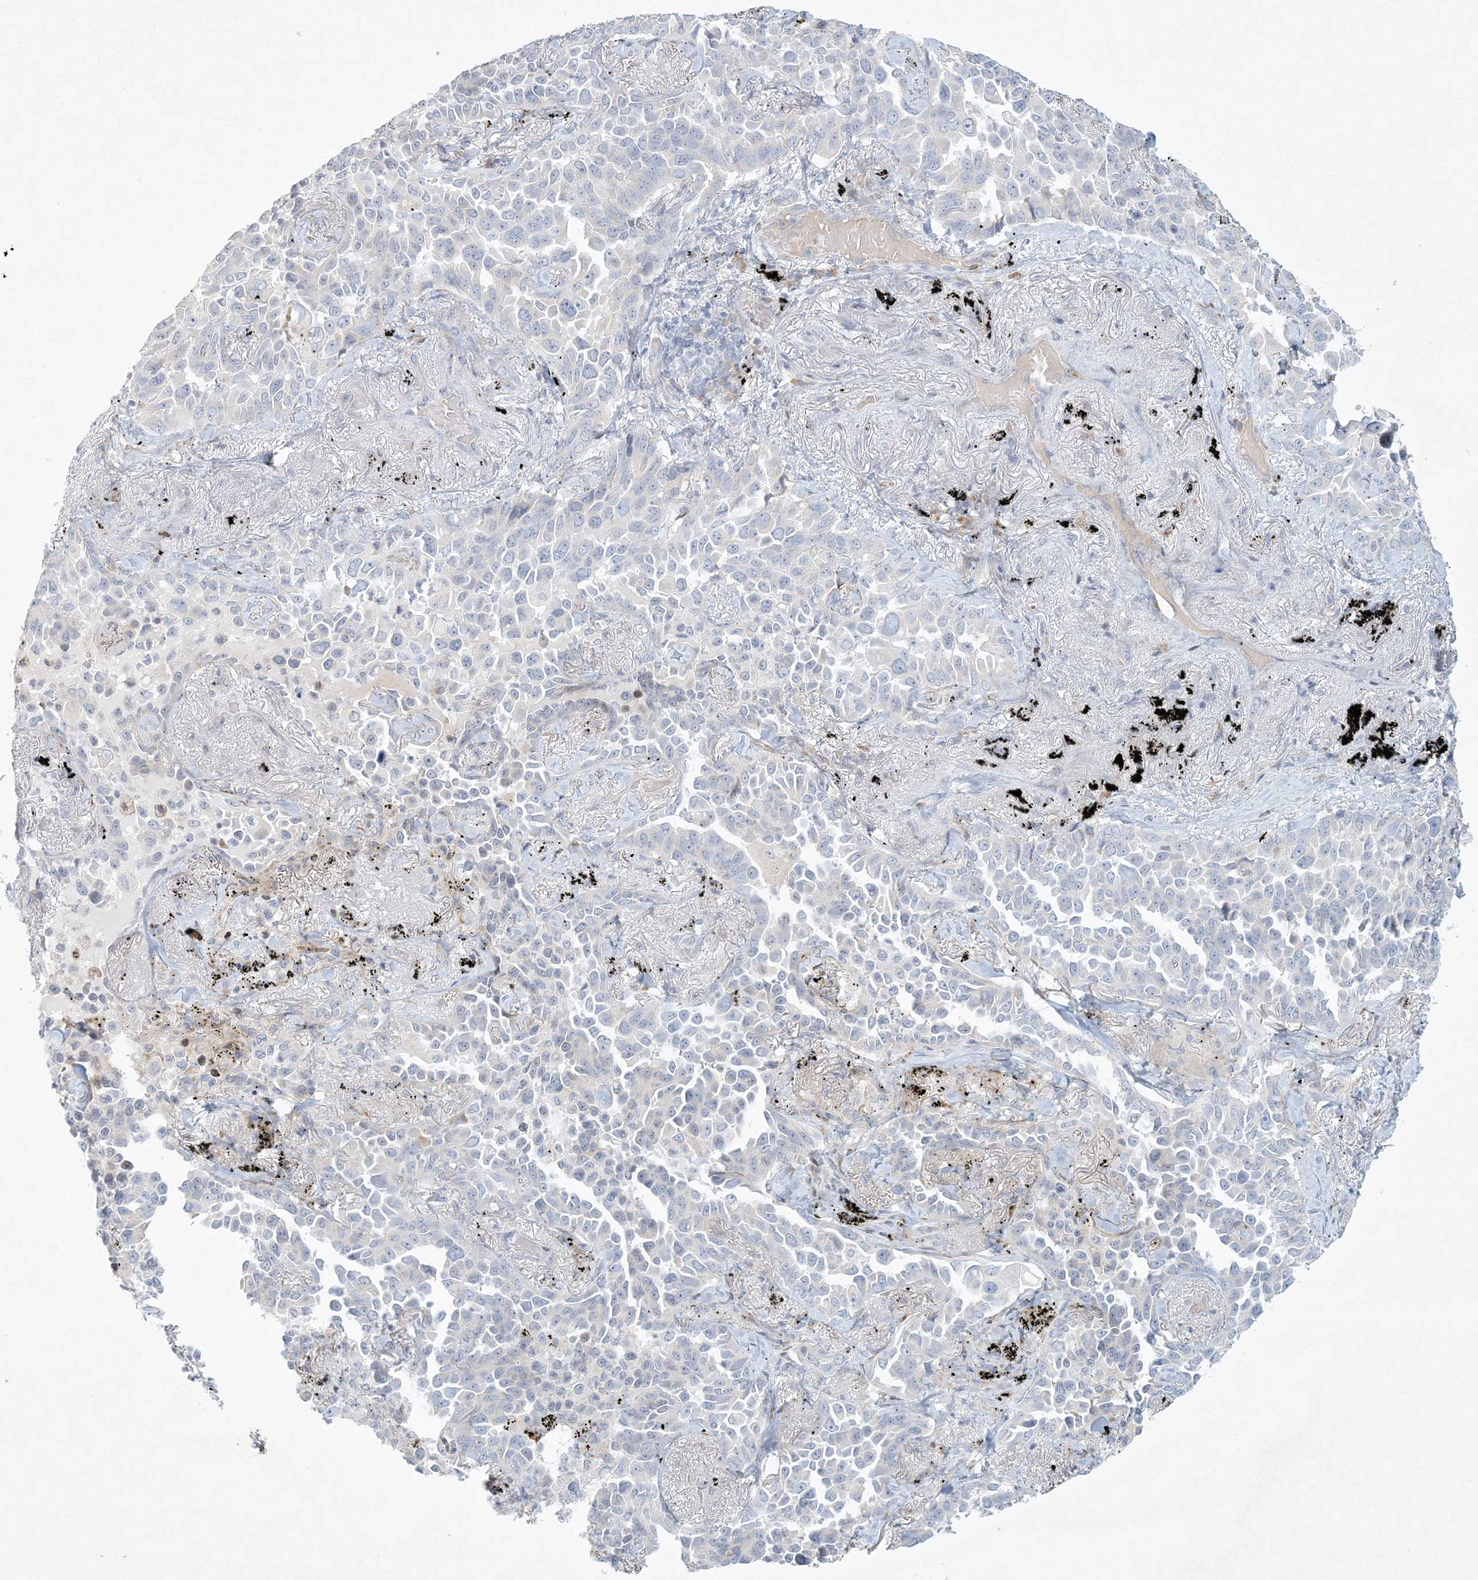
{"staining": {"intensity": "negative", "quantity": "none", "location": "none"}, "tissue": "lung cancer", "cell_type": "Tumor cells", "image_type": "cancer", "snomed": [{"axis": "morphology", "description": "Adenocarcinoma, NOS"}, {"axis": "topography", "description": "Lung"}], "caption": "IHC photomicrograph of neoplastic tissue: human adenocarcinoma (lung) stained with DAB (3,3'-diaminobenzidine) exhibits no significant protein expression in tumor cells. Brightfield microscopy of immunohistochemistry stained with DAB (brown) and hematoxylin (blue), captured at high magnification.", "gene": "ZNF385D", "patient": {"sex": "female", "age": 67}}